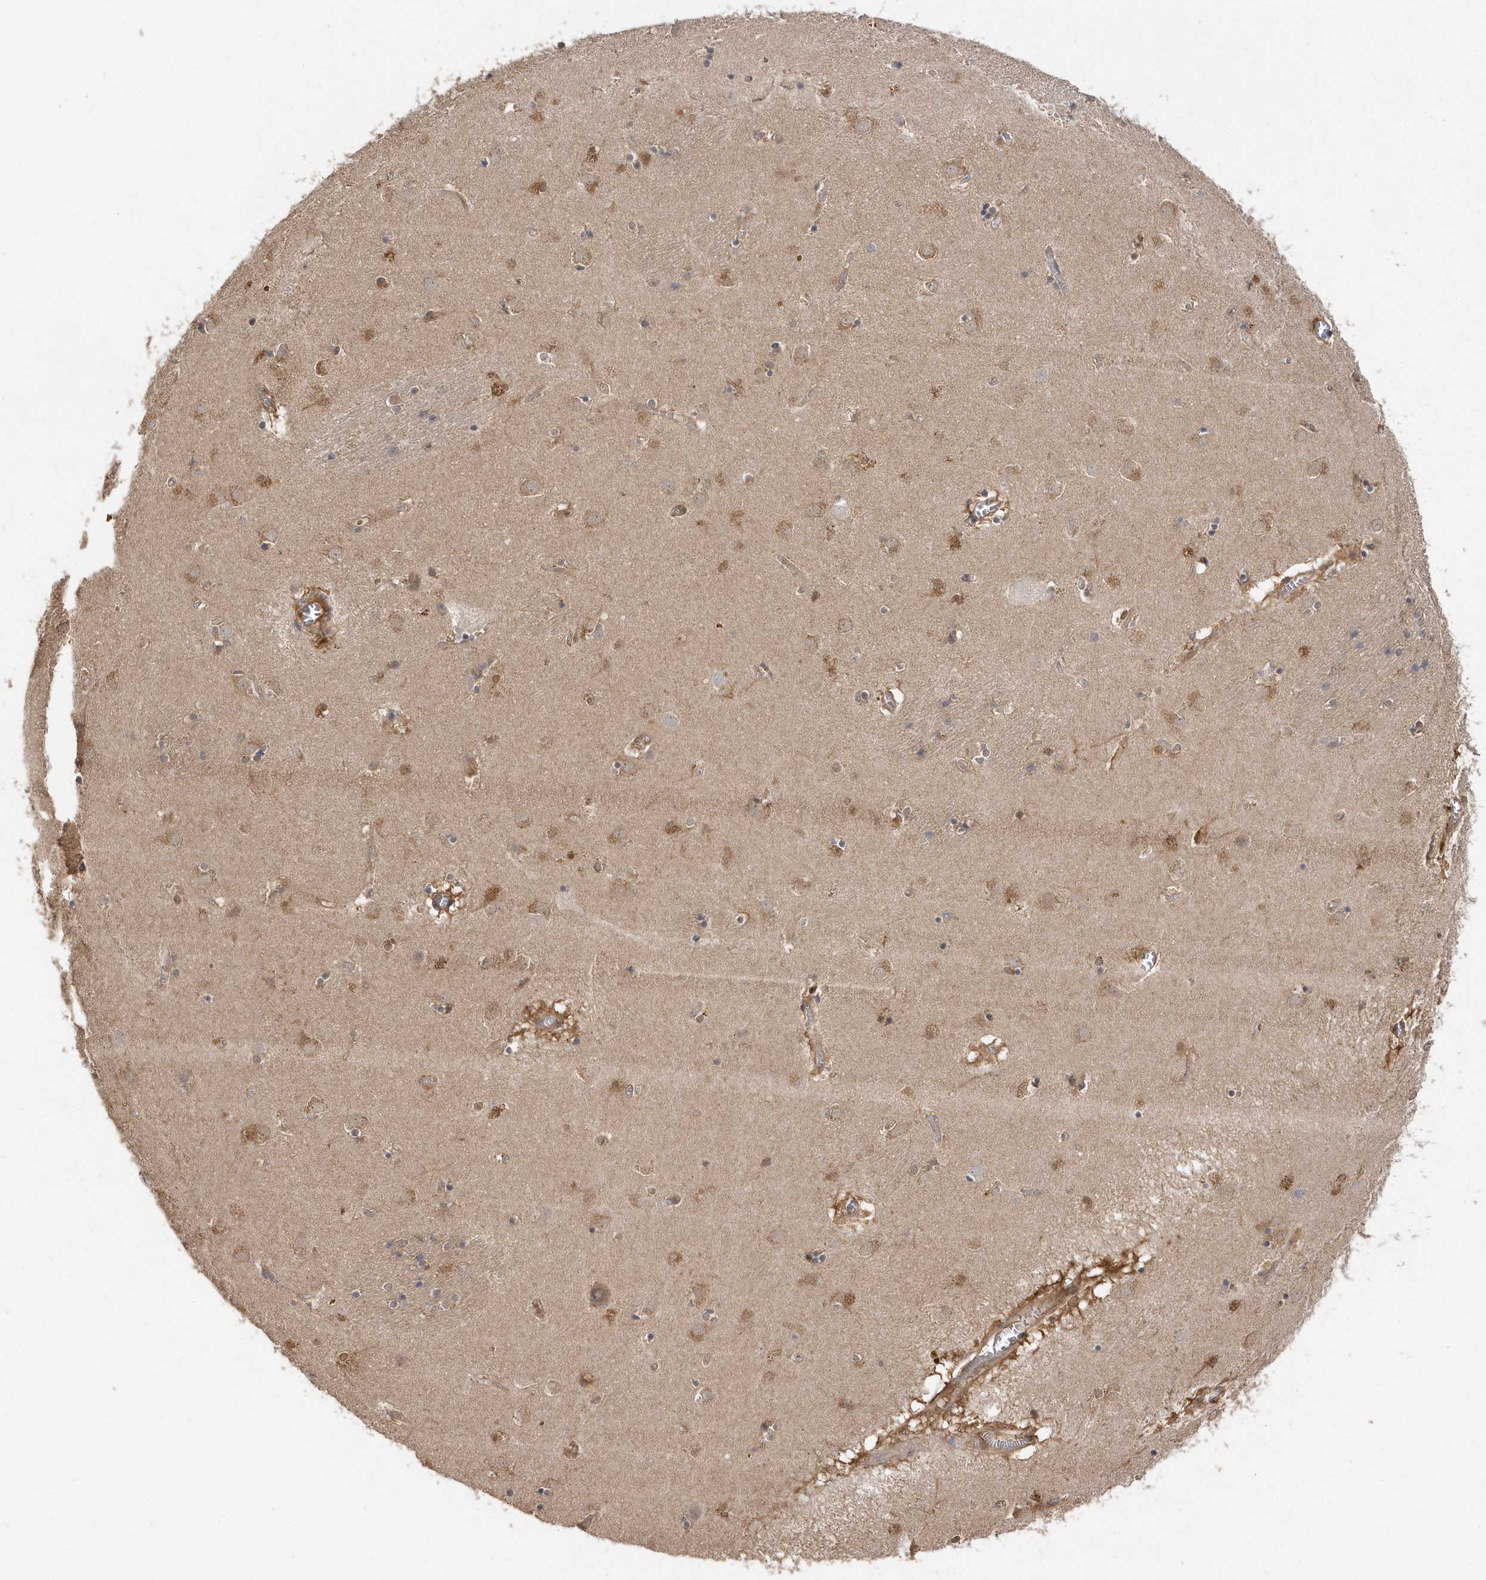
{"staining": {"intensity": "weak", "quantity": "<25%", "location": "cytoplasmic/membranous"}, "tissue": "caudate", "cell_type": "Glial cells", "image_type": "normal", "snomed": [{"axis": "morphology", "description": "Normal tissue, NOS"}, {"axis": "topography", "description": "Lateral ventricle wall"}], "caption": "IHC image of benign caudate stained for a protein (brown), which reveals no expression in glial cells. The staining was performed using DAB to visualize the protein expression in brown, while the nuclei were stained in blue with hematoxylin (Magnification: 20x).", "gene": "RPEL1", "patient": {"sex": "male", "age": 70}}